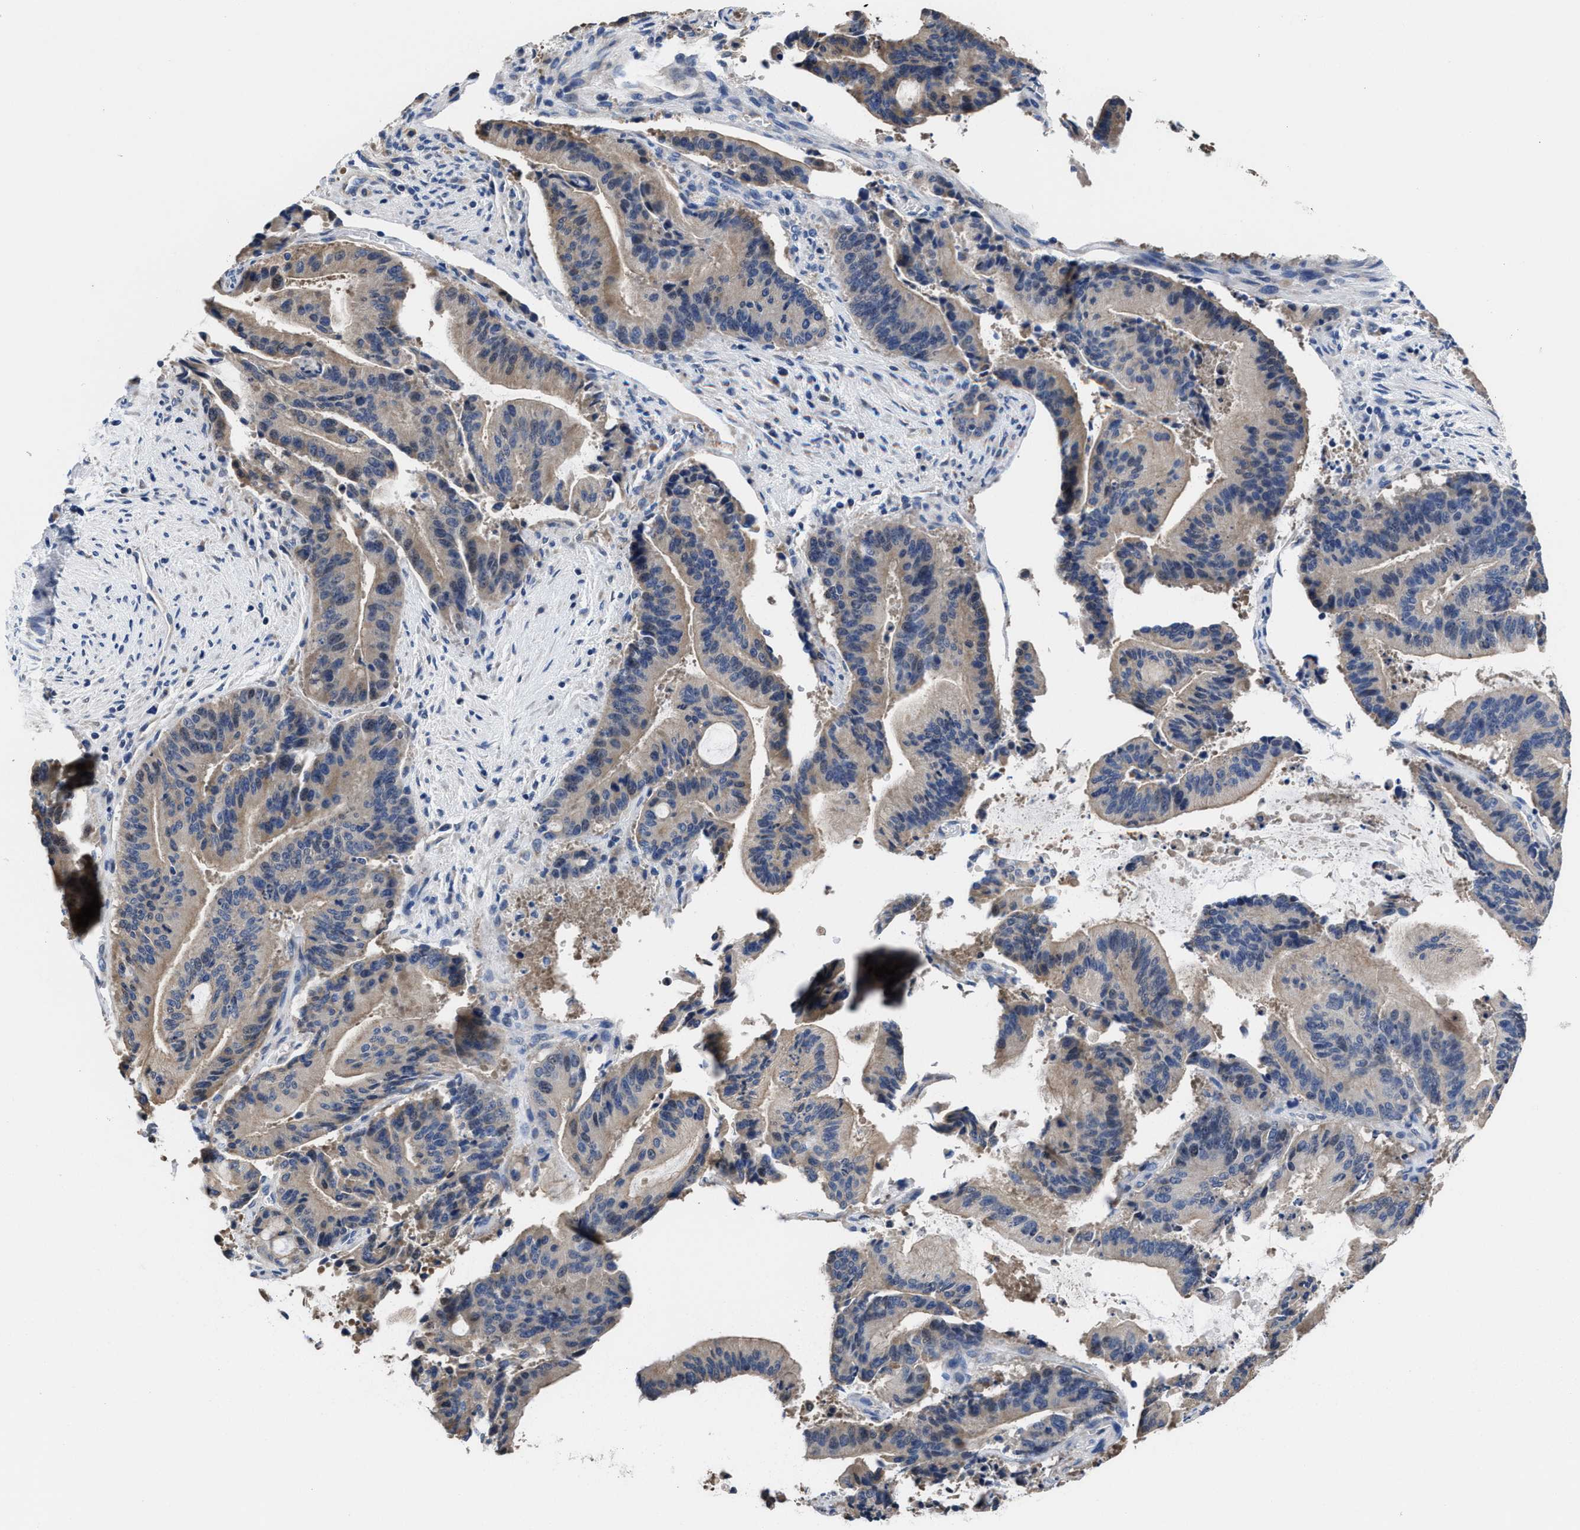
{"staining": {"intensity": "weak", "quantity": "<25%", "location": "cytoplasmic/membranous"}, "tissue": "liver cancer", "cell_type": "Tumor cells", "image_type": "cancer", "snomed": [{"axis": "morphology", "description": "Normal tissue, NOS"}, {"axis": "morphology", "description": "Cholangiocarcinoma"}, {"axis": "topography", "description": "Liver"}, {"axis": "topography", "description": "Peripheral nerve tissue"}], "caption": "Tumor cells are negative for brown protein staining in cholangiocarcinoma (liver).", "gene": "HOOK1", "patient": {"sex": "female", "age": 73}}